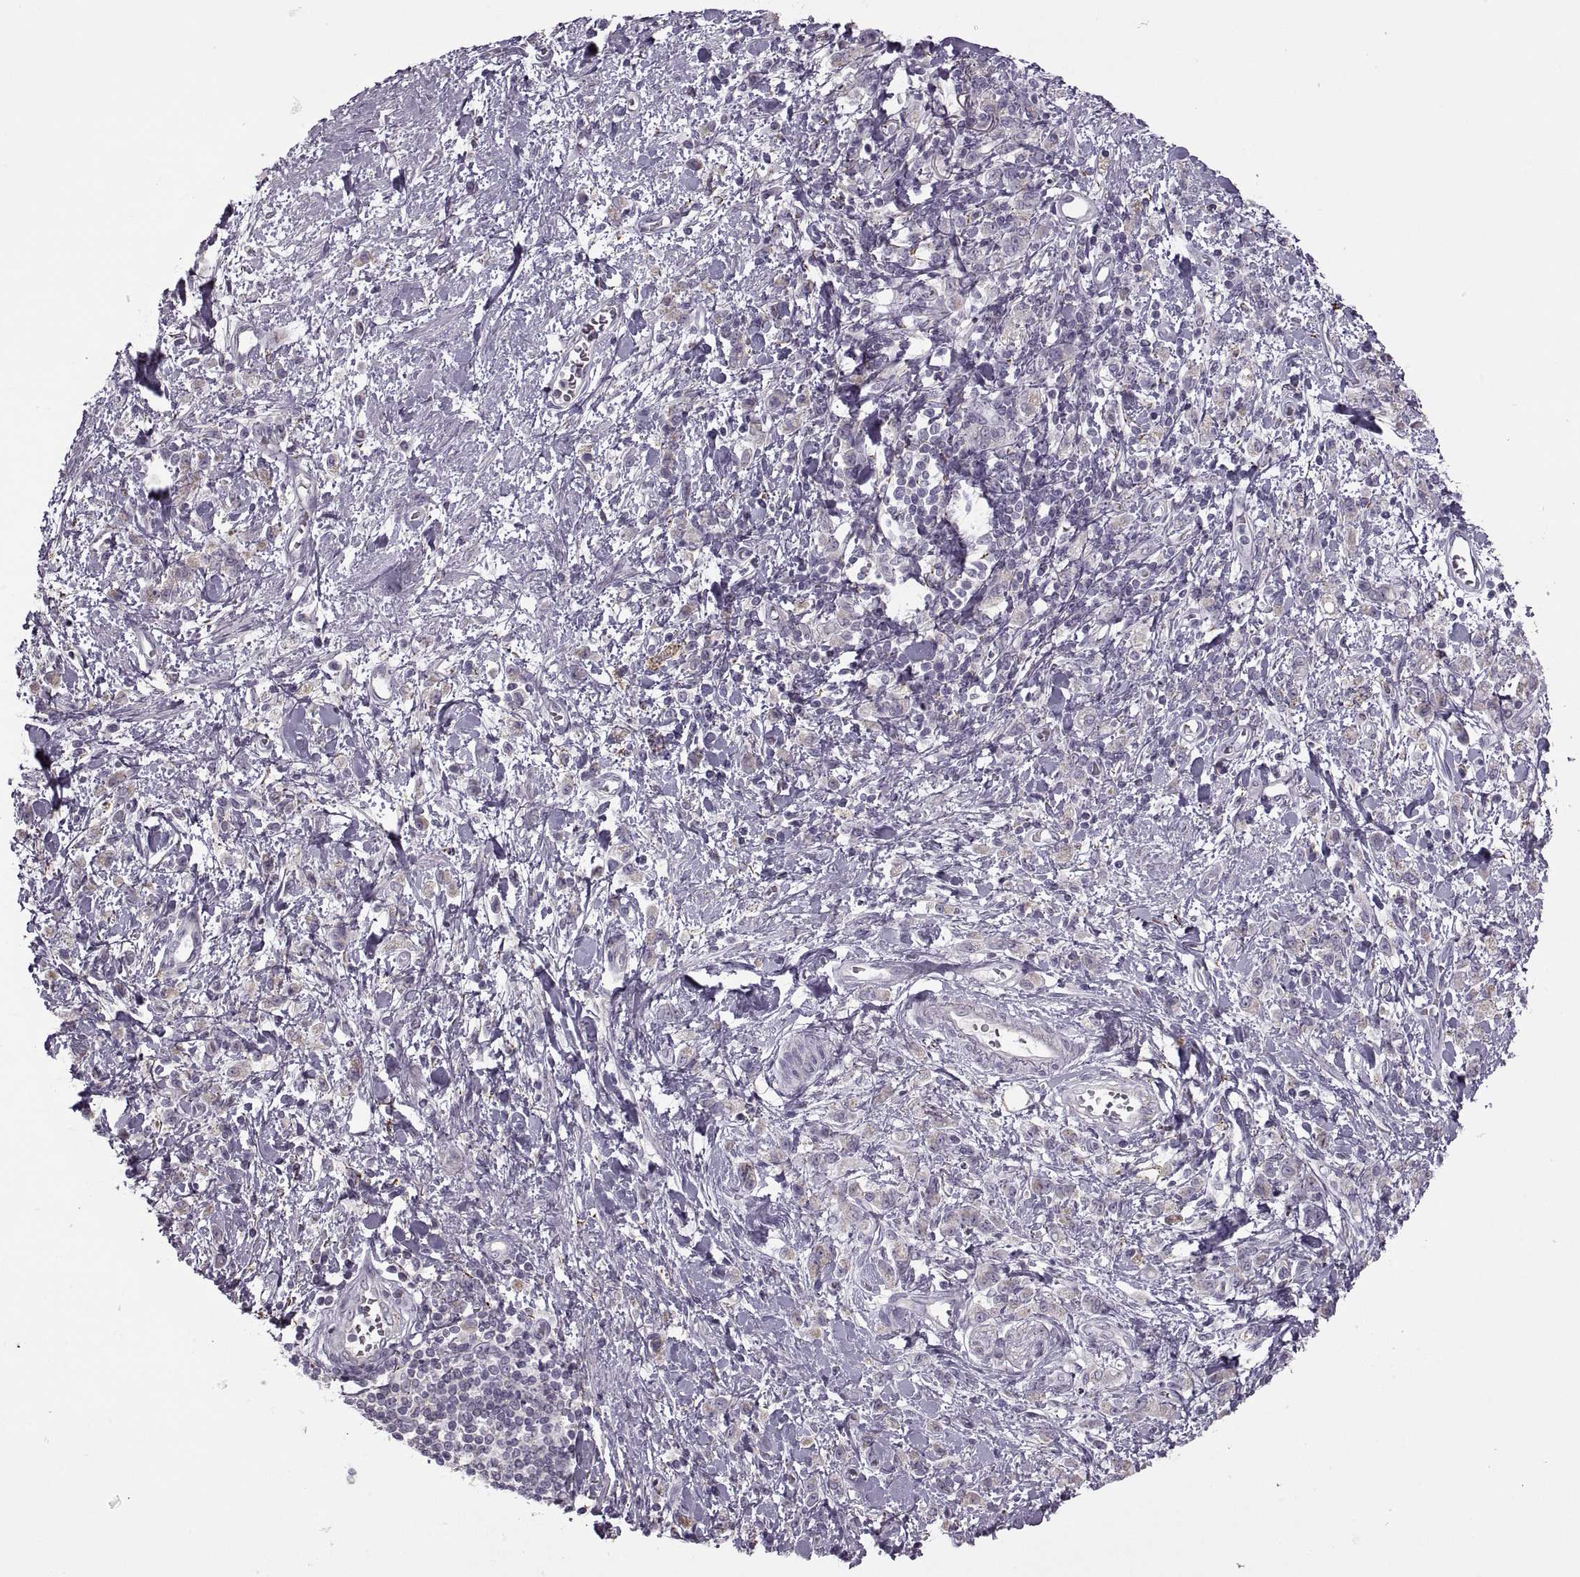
{"staining": {"intensity": "weak", "quantity": ">75%", "location": "cytoplasmic/membranous"}, "tissue": "stomach cancer", "cell_type": "Tumor cells", "image_type": "cancer", "snomed": [{"axis": "morphology", "description": "Adenocarcinoma, NOS"}, {"axis": "topography", "description": "Stomach"}], "caption": "Tumor cells demonstrate weak cytoplasmic/membranous expression in approximately >75% of cells in adenocarcinoma (stomach).", "gene": "PIERCE1", "patient": {"sex": "male", "age": 77}}